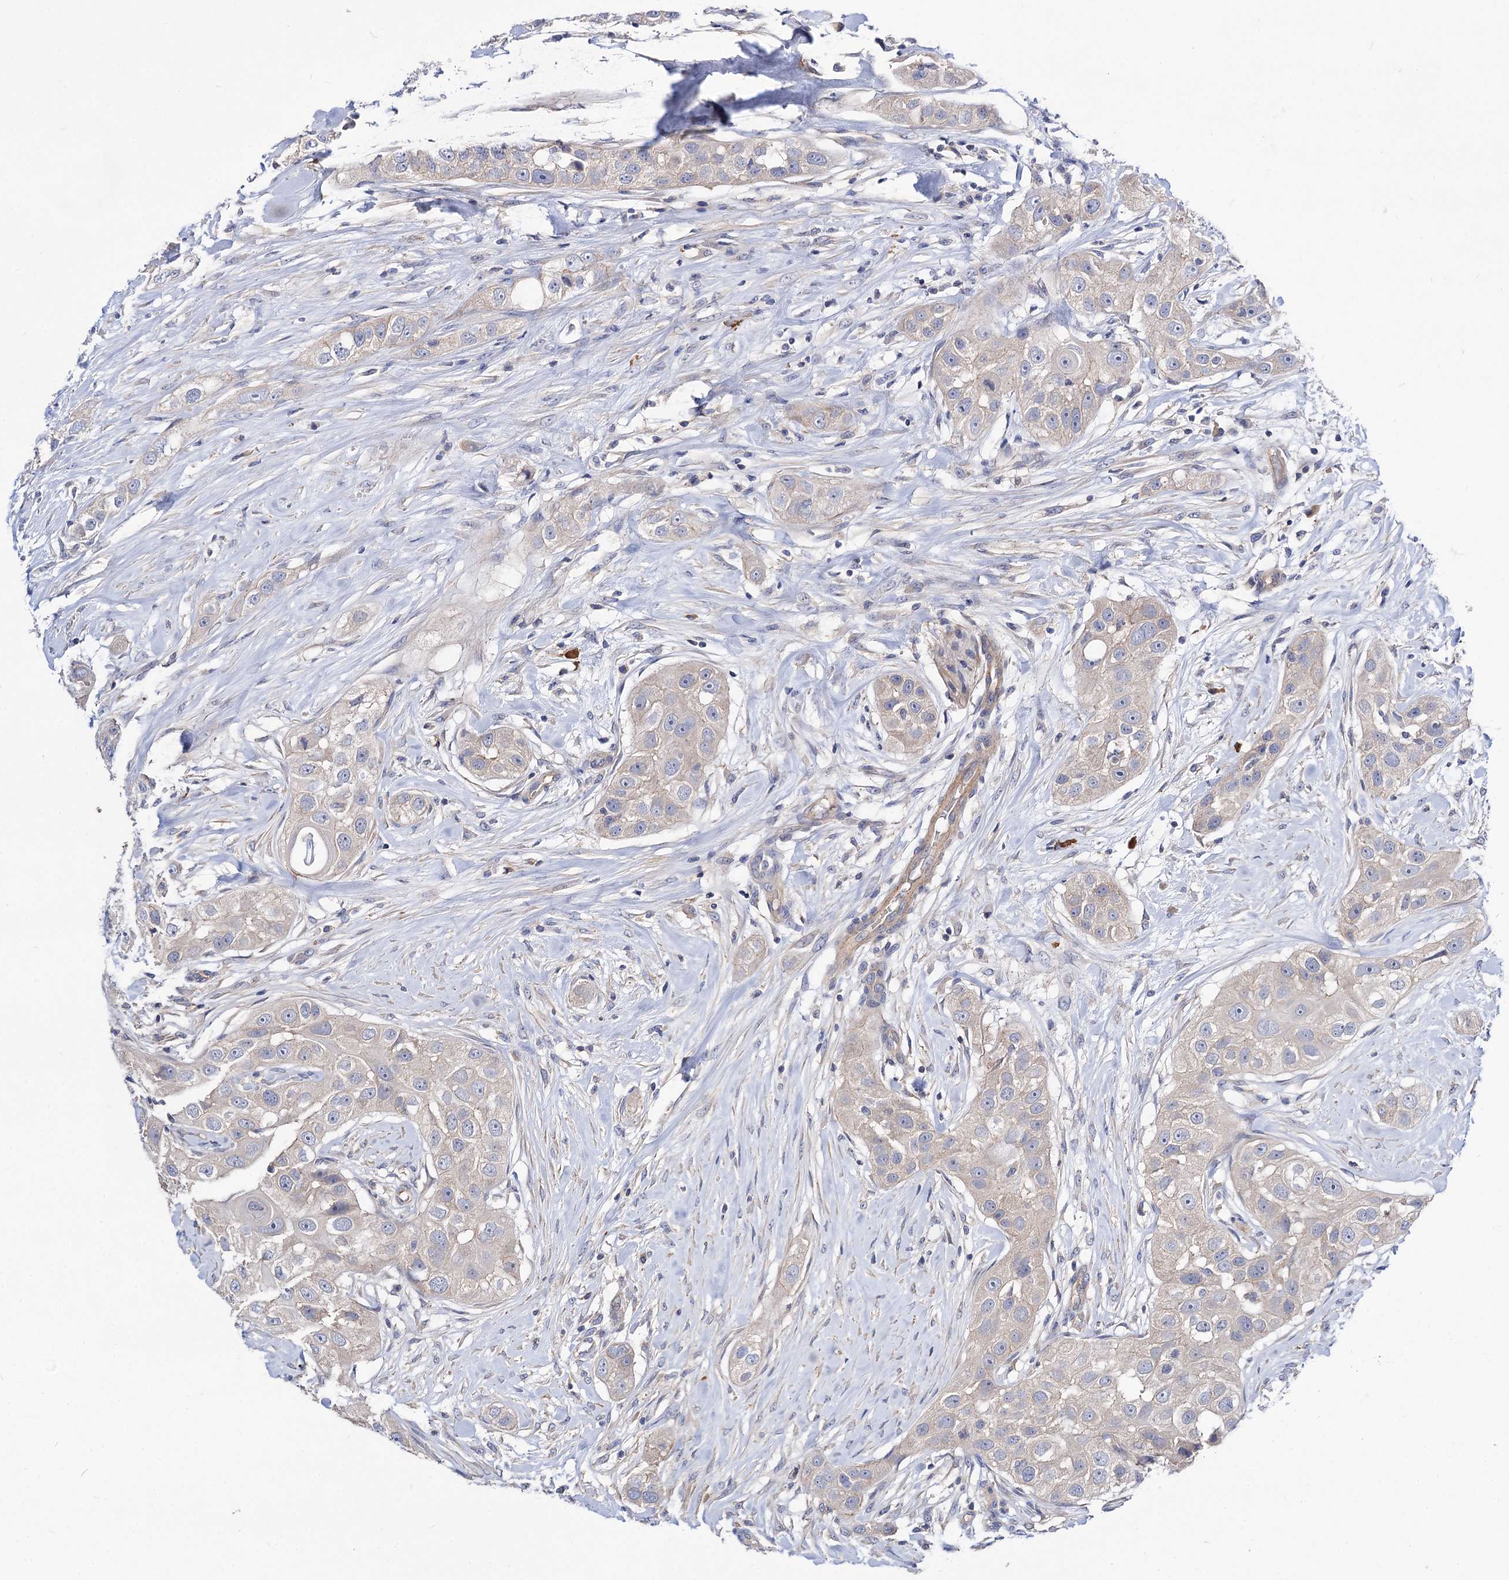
{"staining": {"intensity": "negative", "quantity": "none", "location": "none"}, "tissue": "head and neck cancer", "cell_type": "Tumor cells", "image_type": "cancer", "snomed": [{"axis": "morphology", "description": "Normal tissue, NOS"}, {"axis": "morphology", "description": "Squamous cell carcinoma, NOS"}, {"axis": "topography", "description": "Skeletal muscle"}, {"axis": "topography", "description": "Head-Neck"}], "caption": "DAB (3,3'-diaminobenzidine) immunohistochemical staining of human head and neck squamous cell carcinoma shows no significant staining in tumor cells. (DAB (3,3'-diaminobenzidine) immunohistochemistry (IHC), high magnification).", "gene": "NUDCD2", "patient": {"sex": "male", "age": 51}}